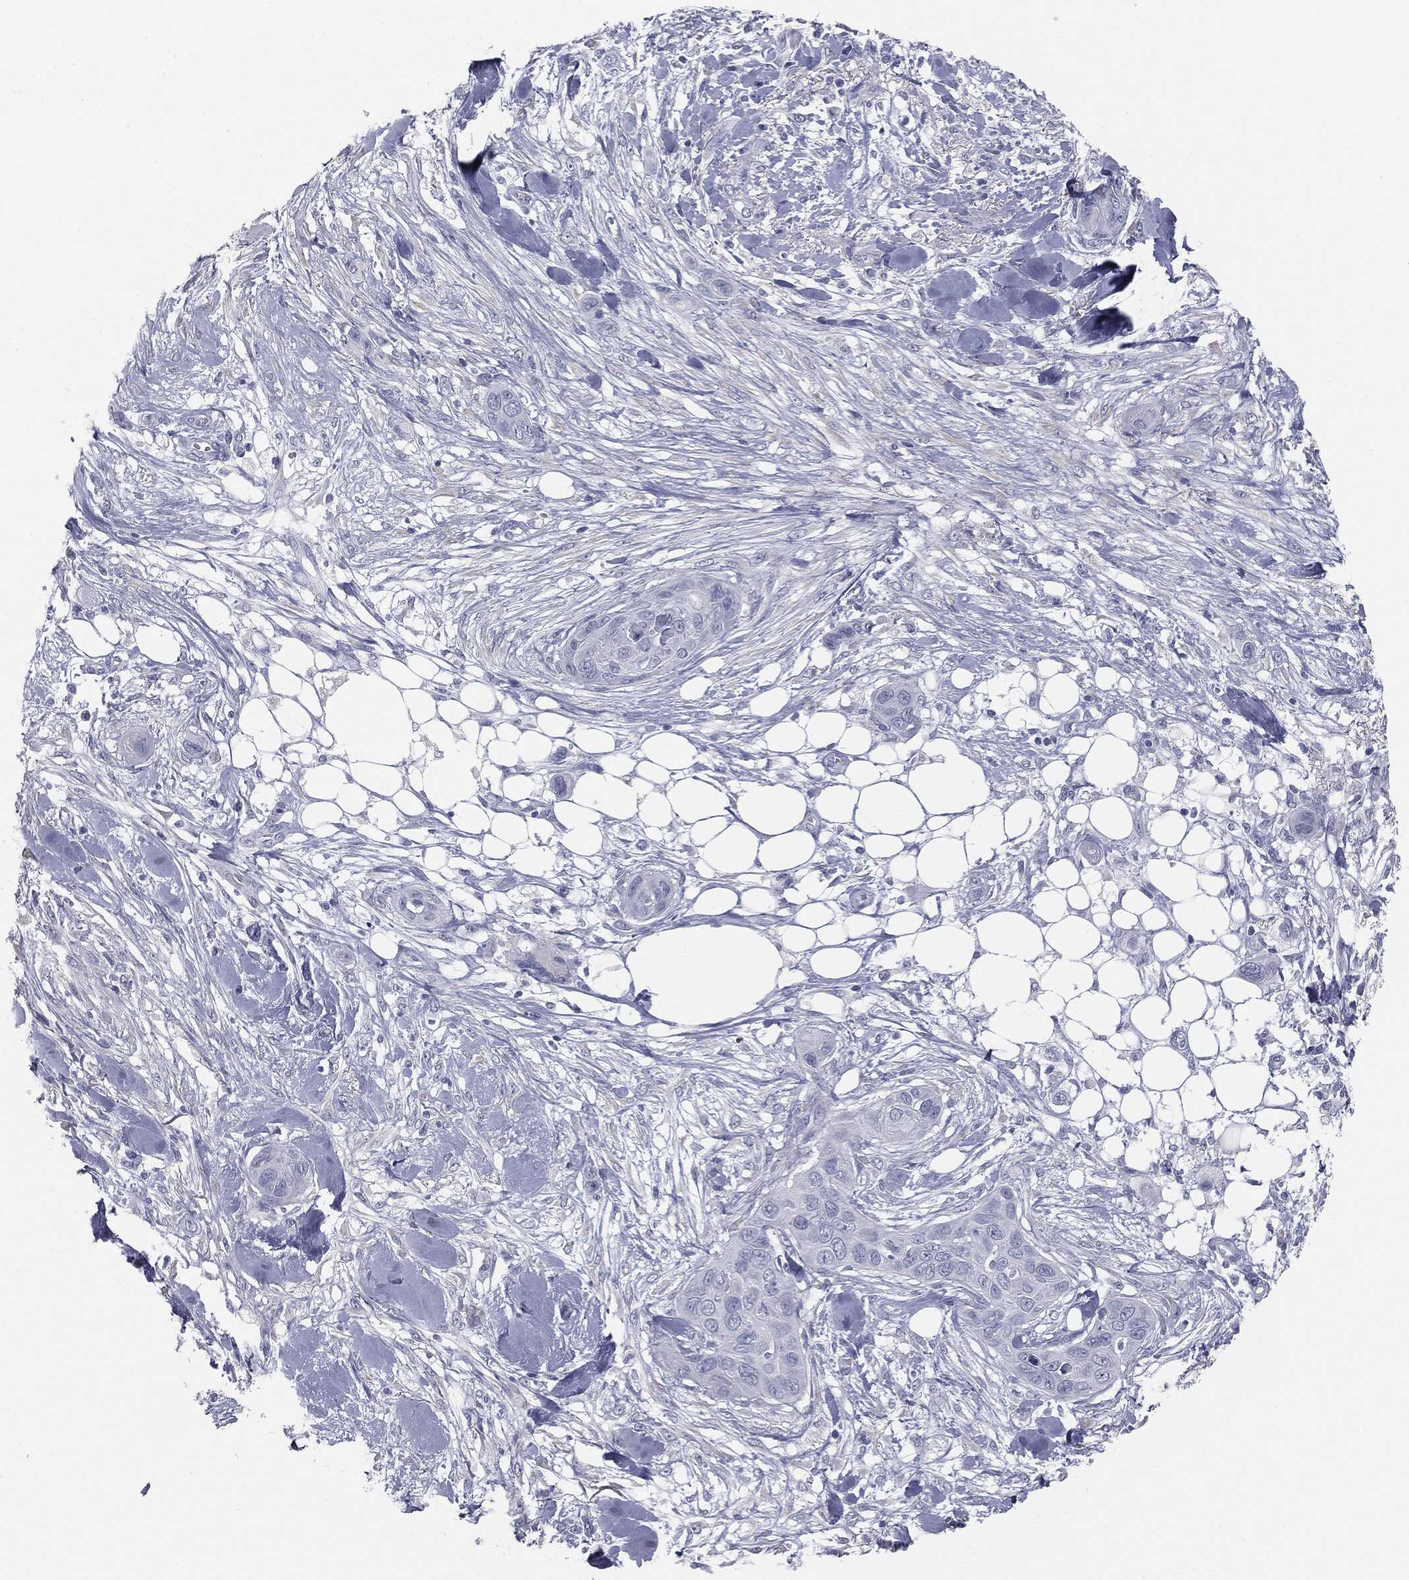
{"staining": {"intensity": "negative", "quantity": "none", "location": "none"}, "tissue": "skin cancer", "cell_type": "Tumor cells", "image_type": "cancer", "snomed": [{"axis": "morphology", "description": "Squamous cell carcinoma, NOS"}, {"axis": "topography", "description": "Skin"}], "caption": "The histopathology image displays no staining of tumor cells in skin squamous cell carcinoma. (Stains: DAB (3,3'-diaminobenzidine) IHC with hematoxylin counter stain, Microscopy: brightfield microscopy at high magnification).", "gene": "MUC5AC", "patient": {"sex": "male", "age": 78}}